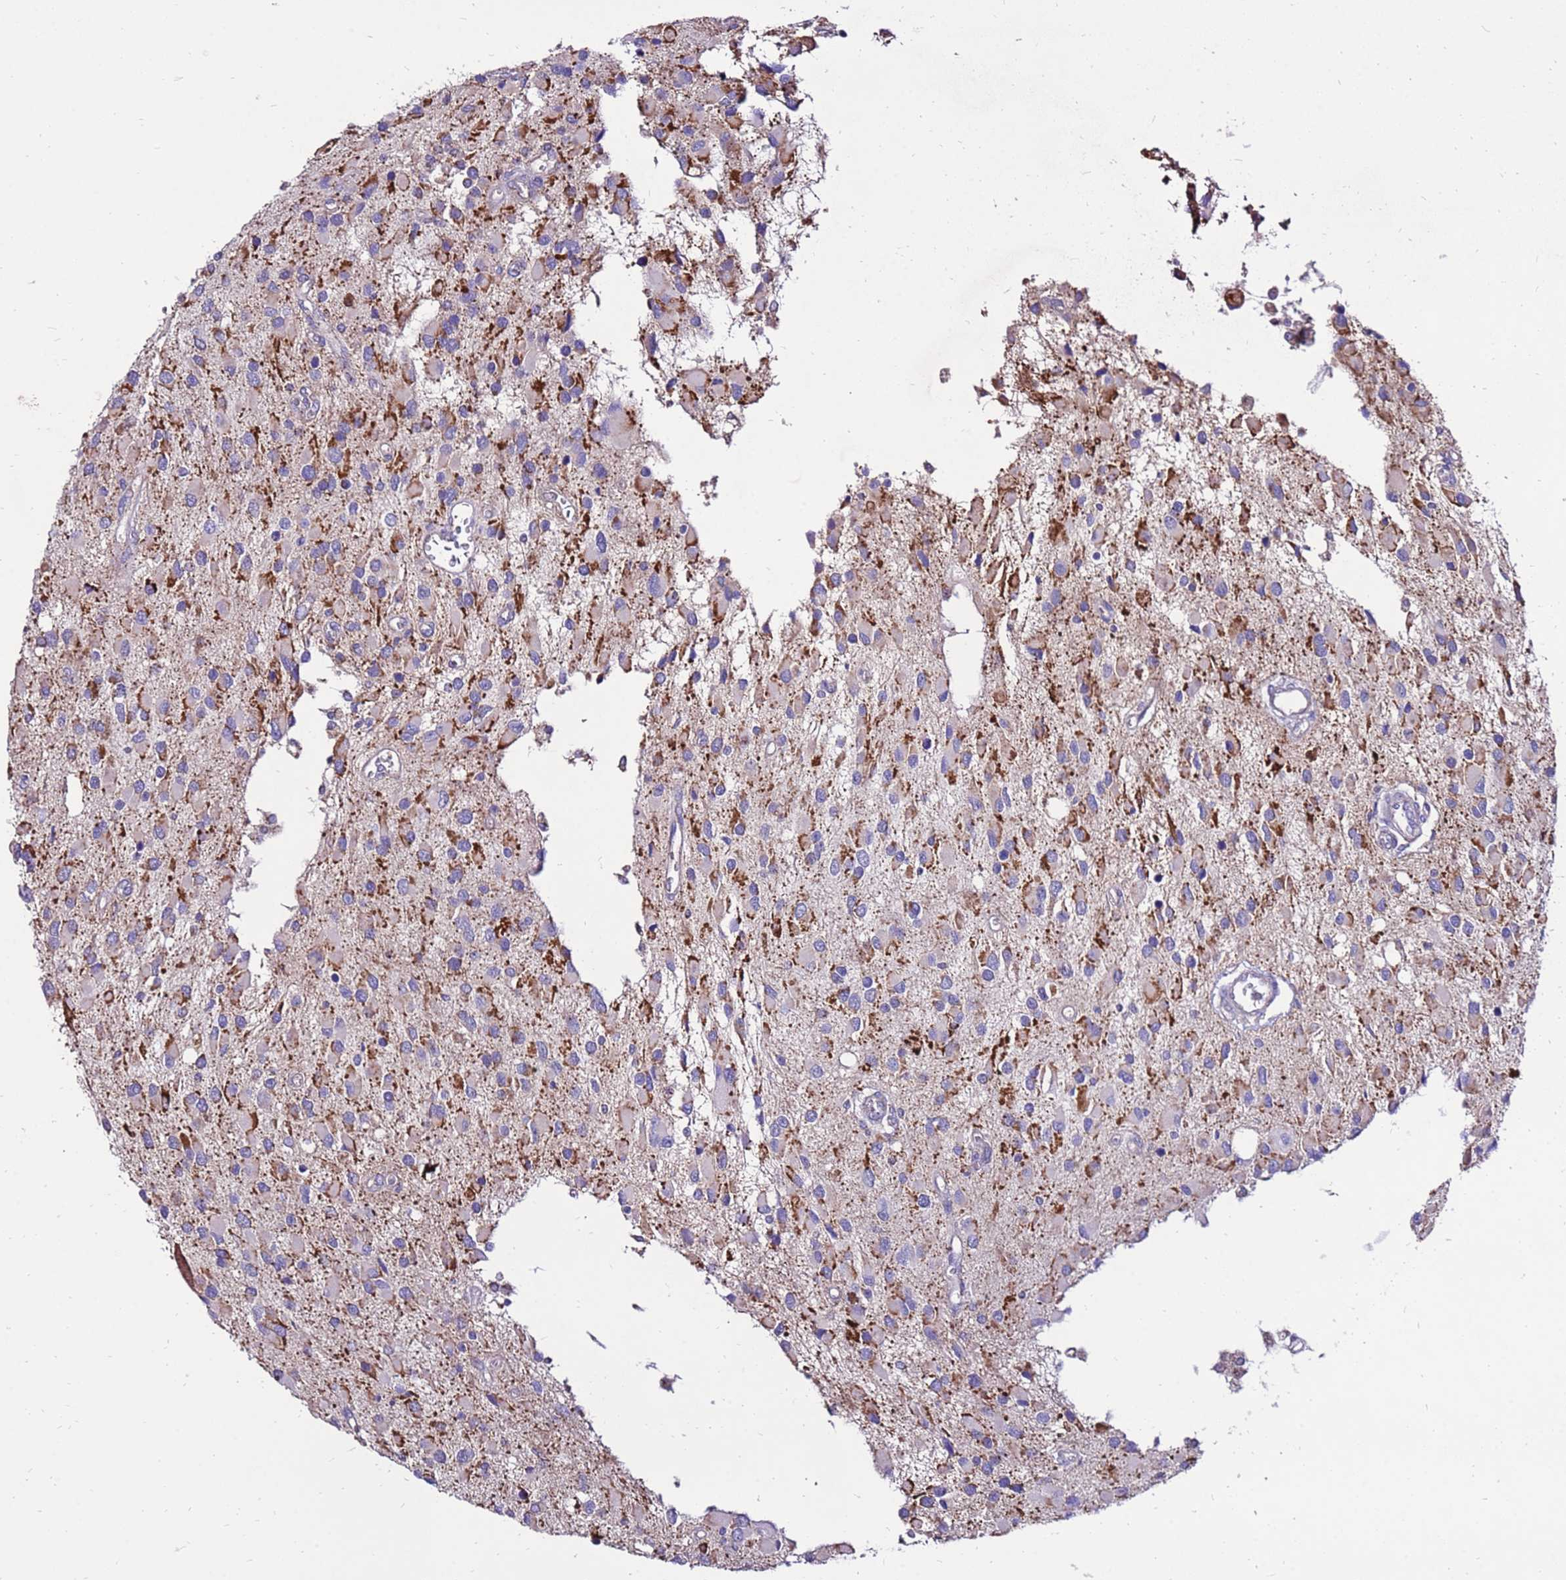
{"staining": {"intensity": "moderate", "quantity": "25%-75%", "location": "cytoplasmic/membranous"}, "tissue": "glioma", "cell_type": "Tumor cells", "image_type": "cancer", "snomed": [{"axis": "morphology", "description": "Glioma, malignant, High grade"}, {"axis": "topography", "description": "Brain"}], "caption": "A medium amount of moderate cytoplasmic/membranous positivity is seen in about 25%-75% of tumor cells in glioma tissue.", "gene": "TMEM106C", "patient": {"sex": "male", "age": 53}}